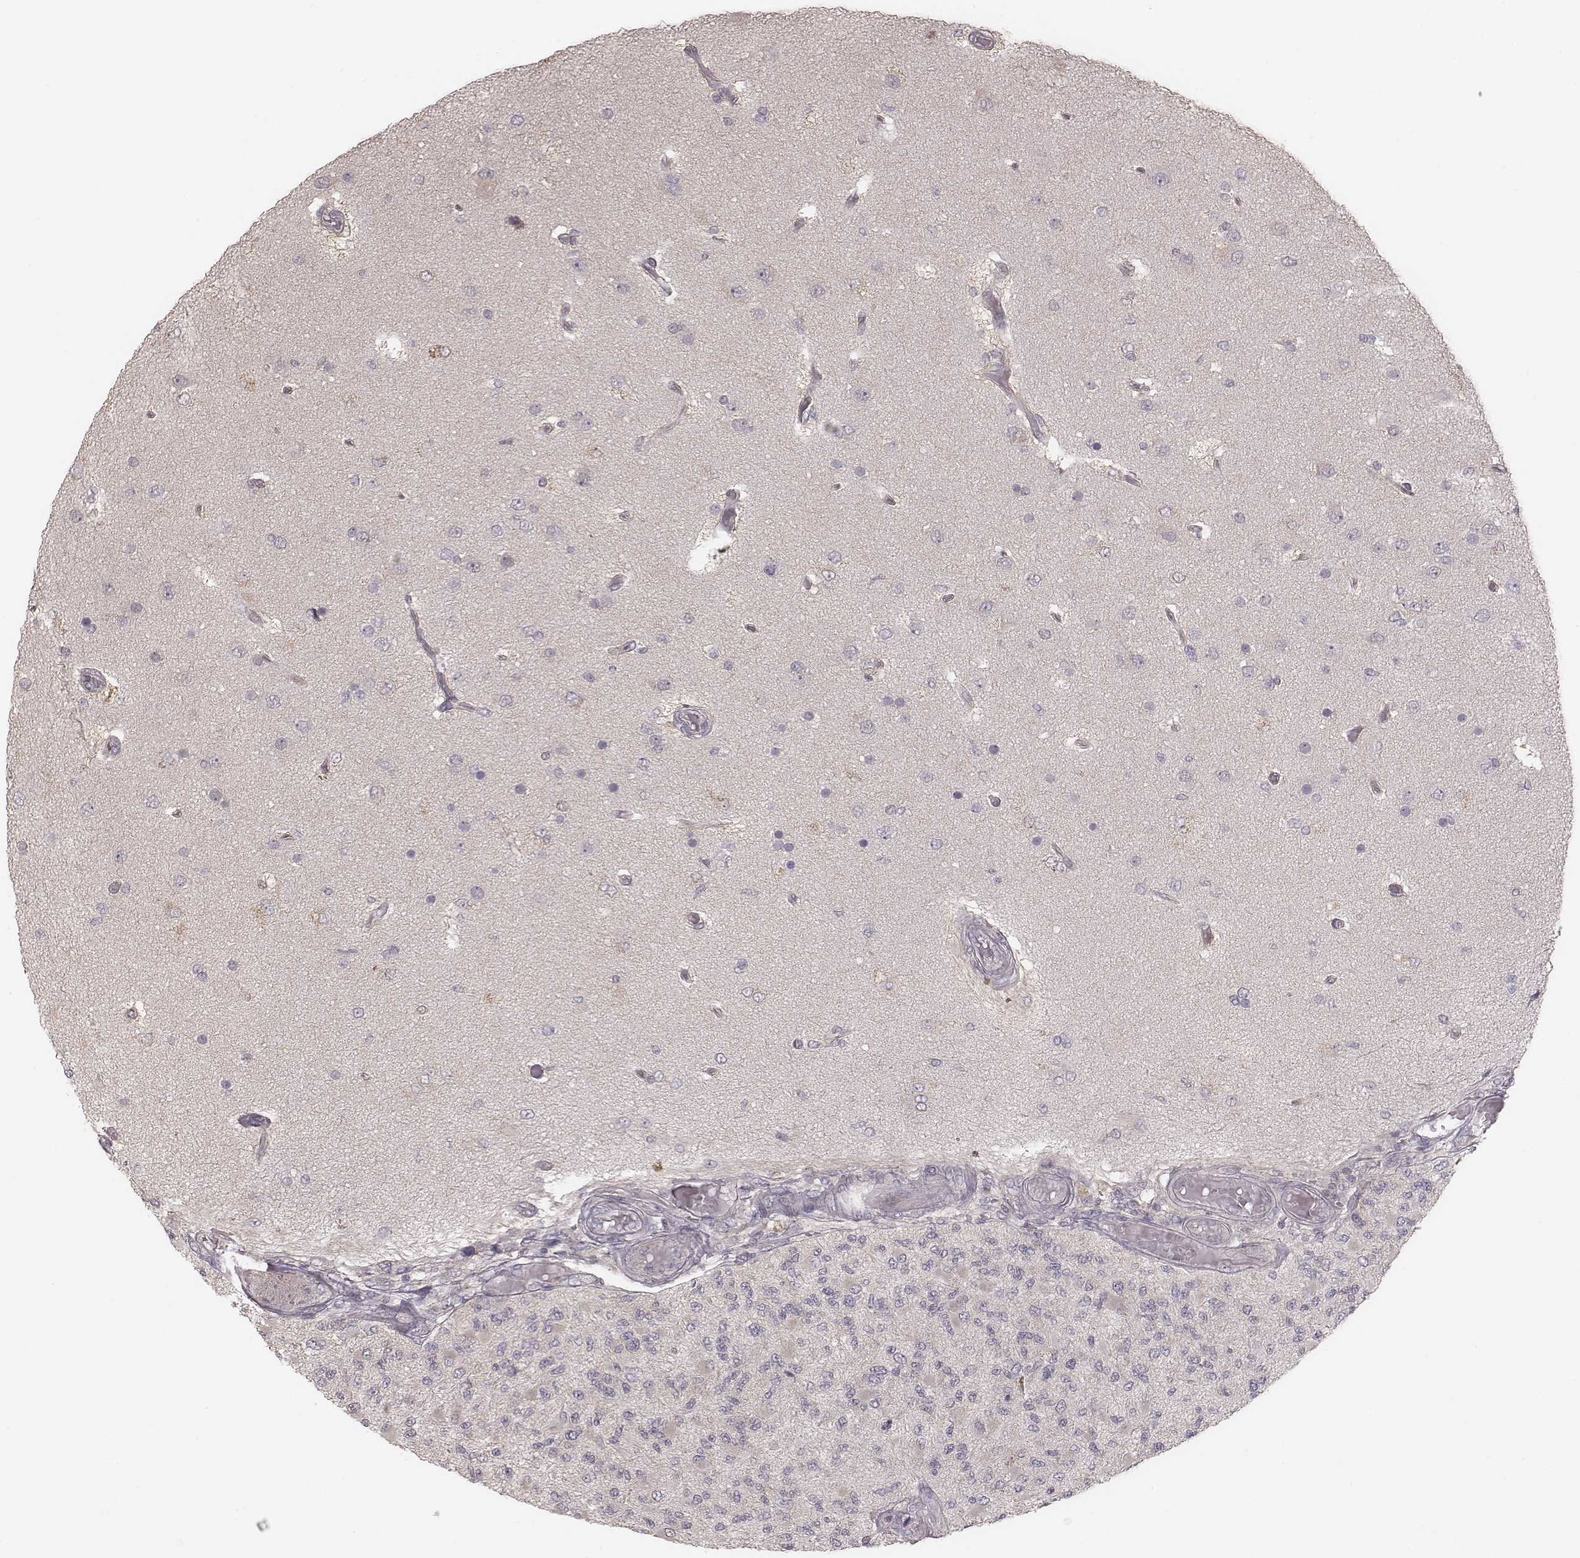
{"staining": {"intensity": "negative", "quantity": "none", "location": "none"}, "tissue": "glioma", "cell_type": "Tumor cells", "image_type": "cancer", "snomed": [{"axis": "morphology", "description": "Glioma, malignant, High grade"}, {"axis": "topography", "description": "Brain"}], "caption": "Immunohistochemistry (IHC) image of neoplastic tissue: malignant glioma (high-grade) stained with DAB displays no significant protein expression in tumor cells.", "gene": "TDRD5", "patient": {"sex": "female", "age": 63}}